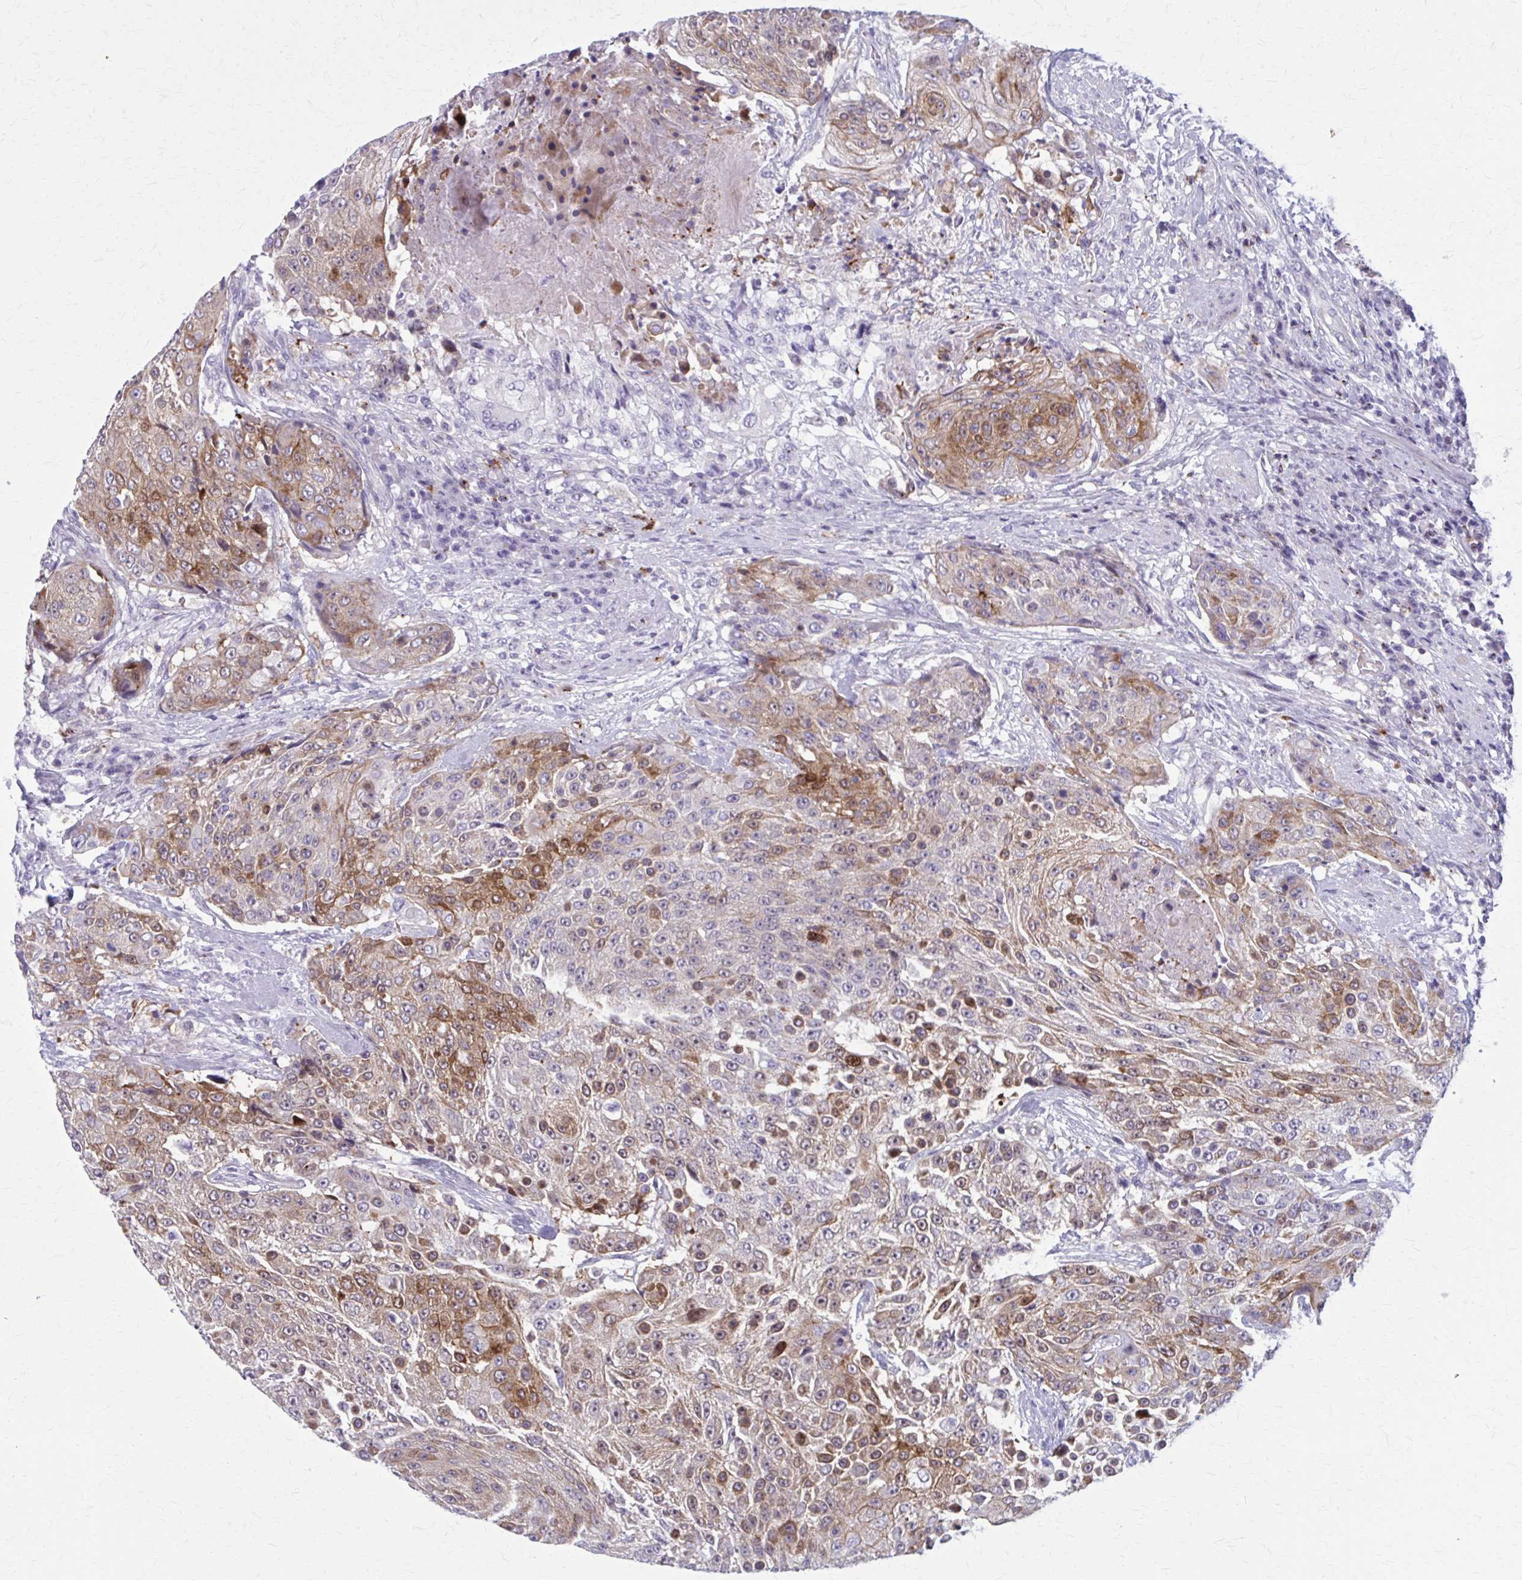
{"staining": {"intensity": "moderate", "quantity": "25%-75%", "location": "cytoplasmic/membranous"}, "tissue": "urothelial cancer", "cell_type": "Tumor cells", "image_type": "cancer", "snomed": [{"axis": "morphology", "description": "Urothelial carcinoma, High grade"}, {"axis": "topography", "description": "Urinary bladder"}], "caption": "Protein expression analysis of human urothelial carcinoma (high-grade) reveals moderate cytoplasmic/membranous positivity in about 25%-75% of tumor cells.", "gene": "PEDS1", "patient": {"sex": "female", "age": 63}}